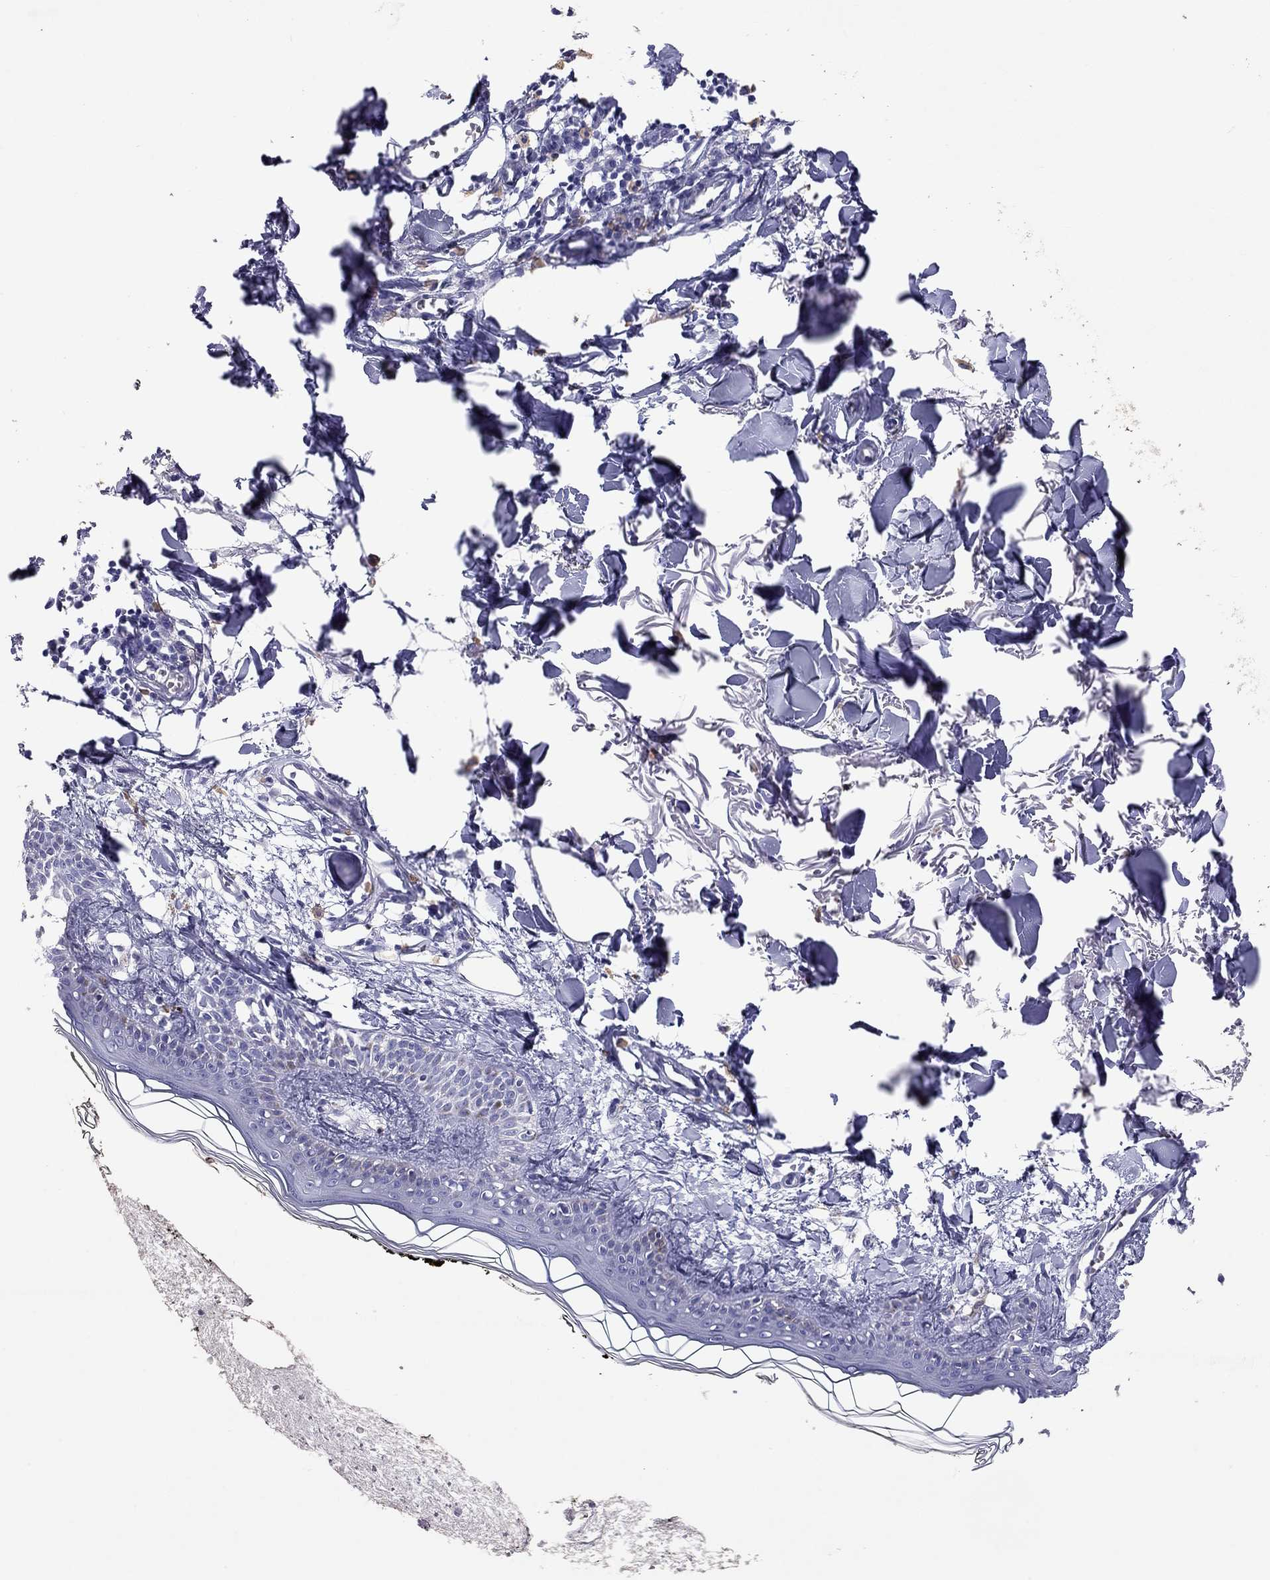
{"staining": {"intensity": "negative", "quantity": "none", "location": "none"}, "tissue": "skin", "cell_type": "Fibroblasts", "image_type": "normal", "snomed": [{"axis": "morphology", "description": "Normal tissue, NOS"}, {"axis": "topography", "description": "Skin"}], "caption": "Fibroblasts are negative for brown protein staining in unremarkable skin. Brightfield microscopy of IHC stained with DAB (brown) and hematoxylin (blue), captured at high magnification.", "gene": "CALHM1", "patient": {"sex": "male", "age": 76}}